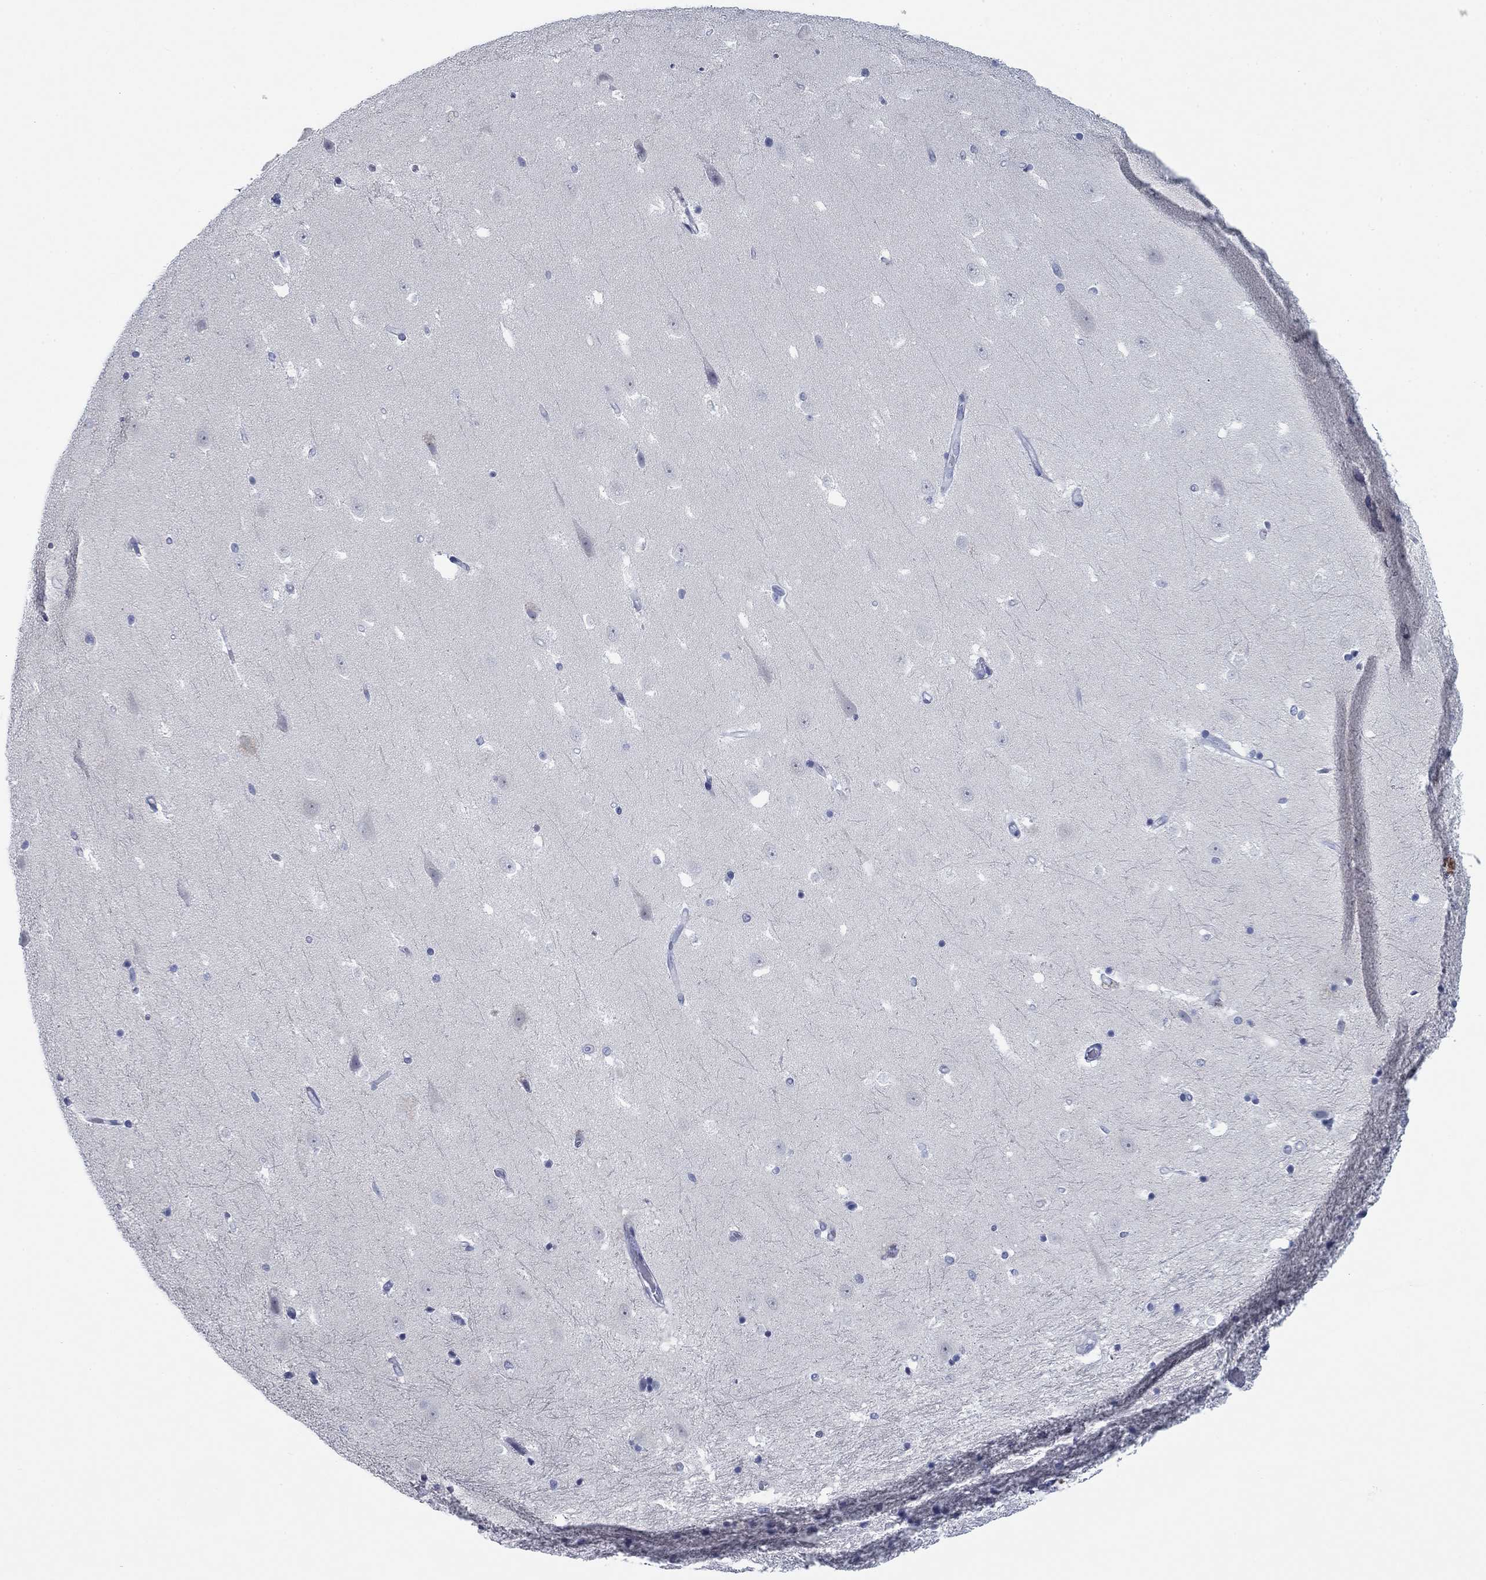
{"staining": {"intensity": "negative", "quantity": "none", "location": "none"}, "tissue": "hippocampus", "cell_type": "Glial cells", "image_type": "normal", "snomed": [{"axis": "morphology", "description": "Normal tissue, NOS"}, {"axis": "topography", "description": "Hippocampus"}], "caption": "This is an immunohistochemistry histopathology image of benign human hippocampus. There is no expression in glial cells.", "gene": "DNAL1", "patient": {"sex": "male", "age": 49}}